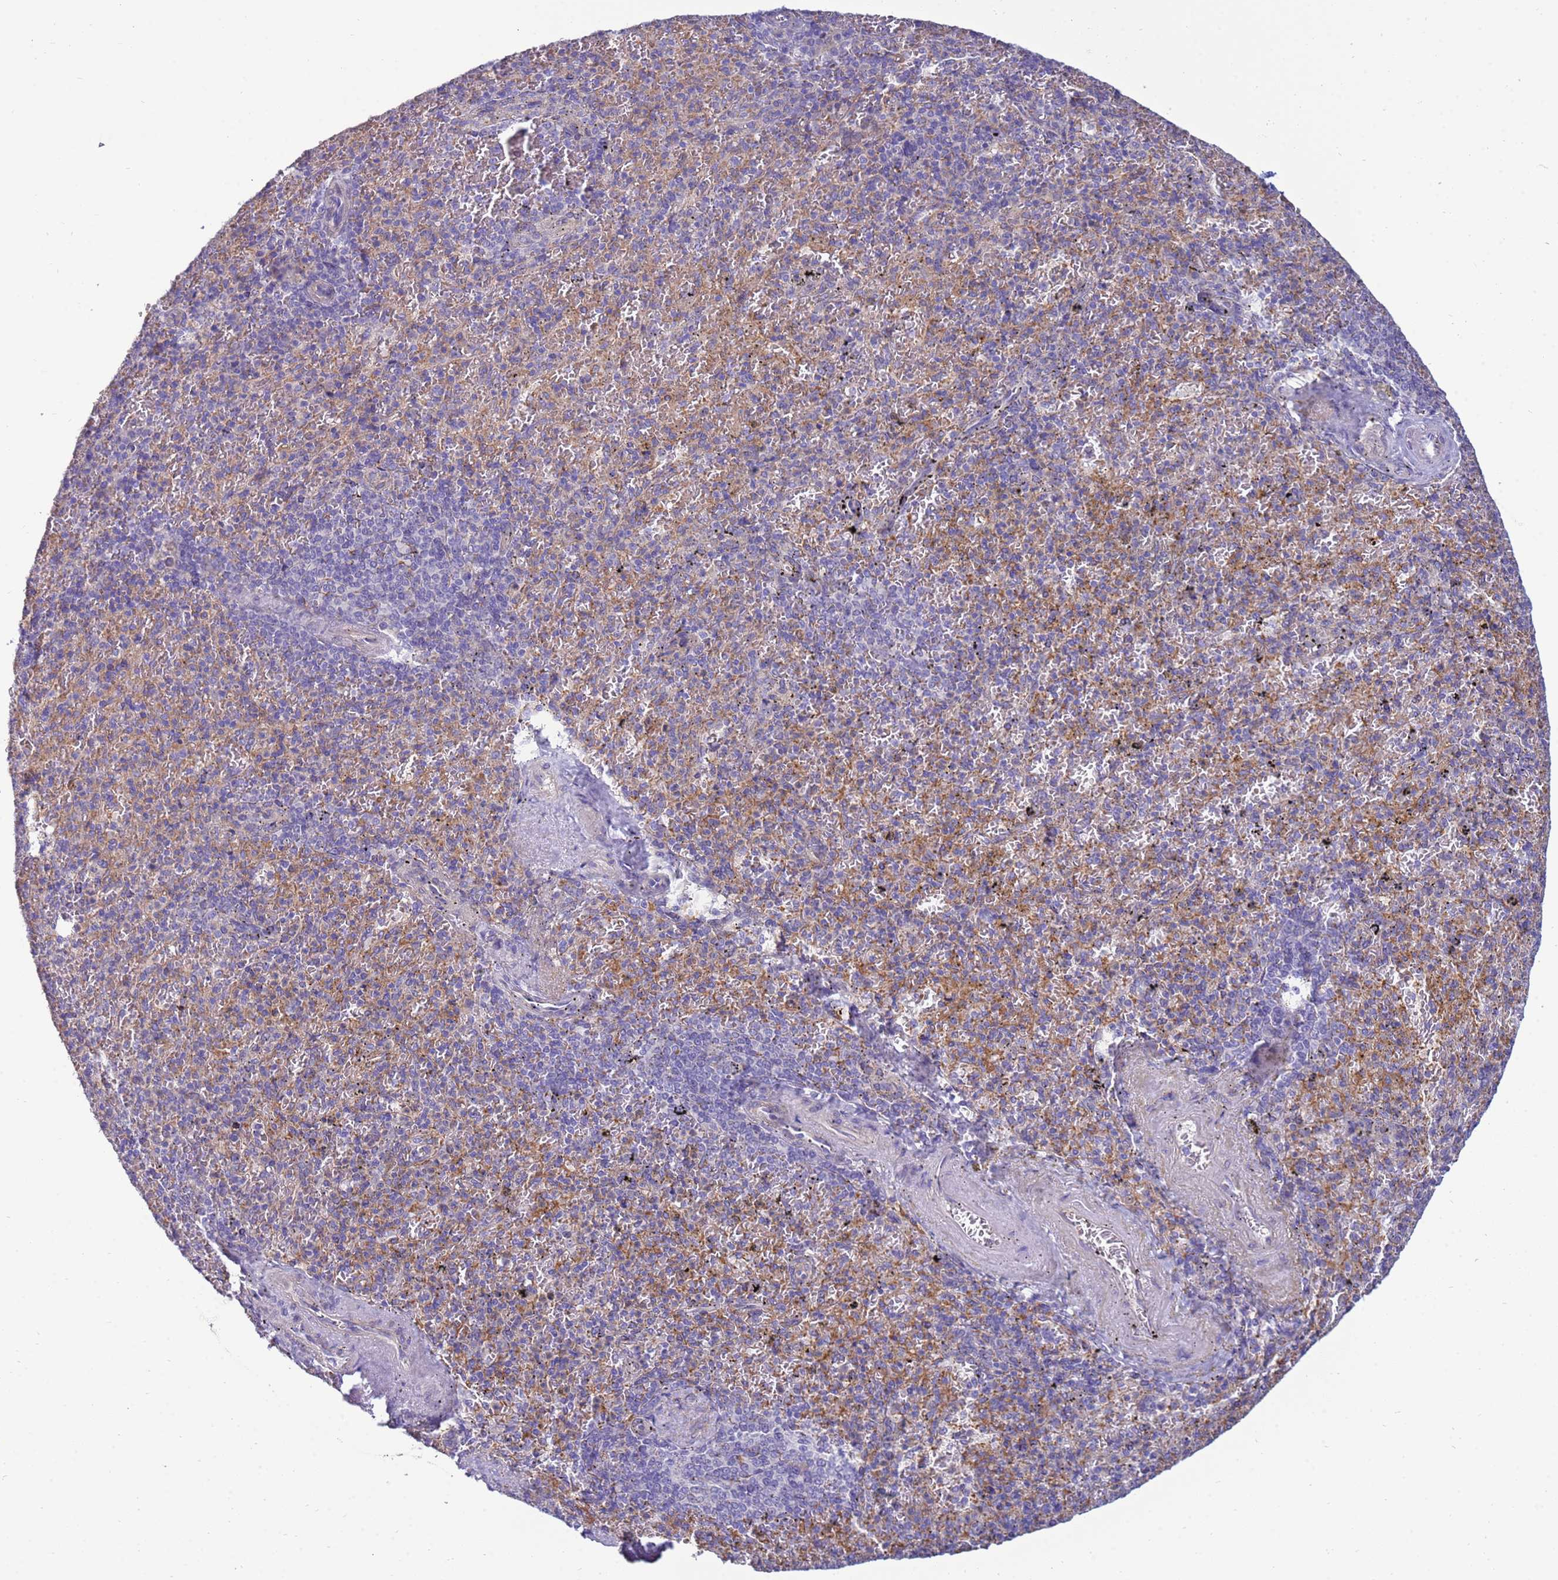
{"staining": {"intensity": "negative", "quantity": "none", "location": "none"}, "tissue": "spleen", "cell_type": "Cells in red pulp", "image_type": "normal", "snomed": [{"axis": "morphology", "description": "Normal tissue, NOS"}, {"axis": "topography", "description": "Spleen"}], "caption": "High power microscopy histopathology image of an immunohistochemistry (IHC) image of unremarkable spleen, revealing no significant positivity in cells in red pulp. (DAB immunohistochemistry (IHC), high magnification).", "gene": "TRPC6", "patient": {"sex": "male", "age": 82}}